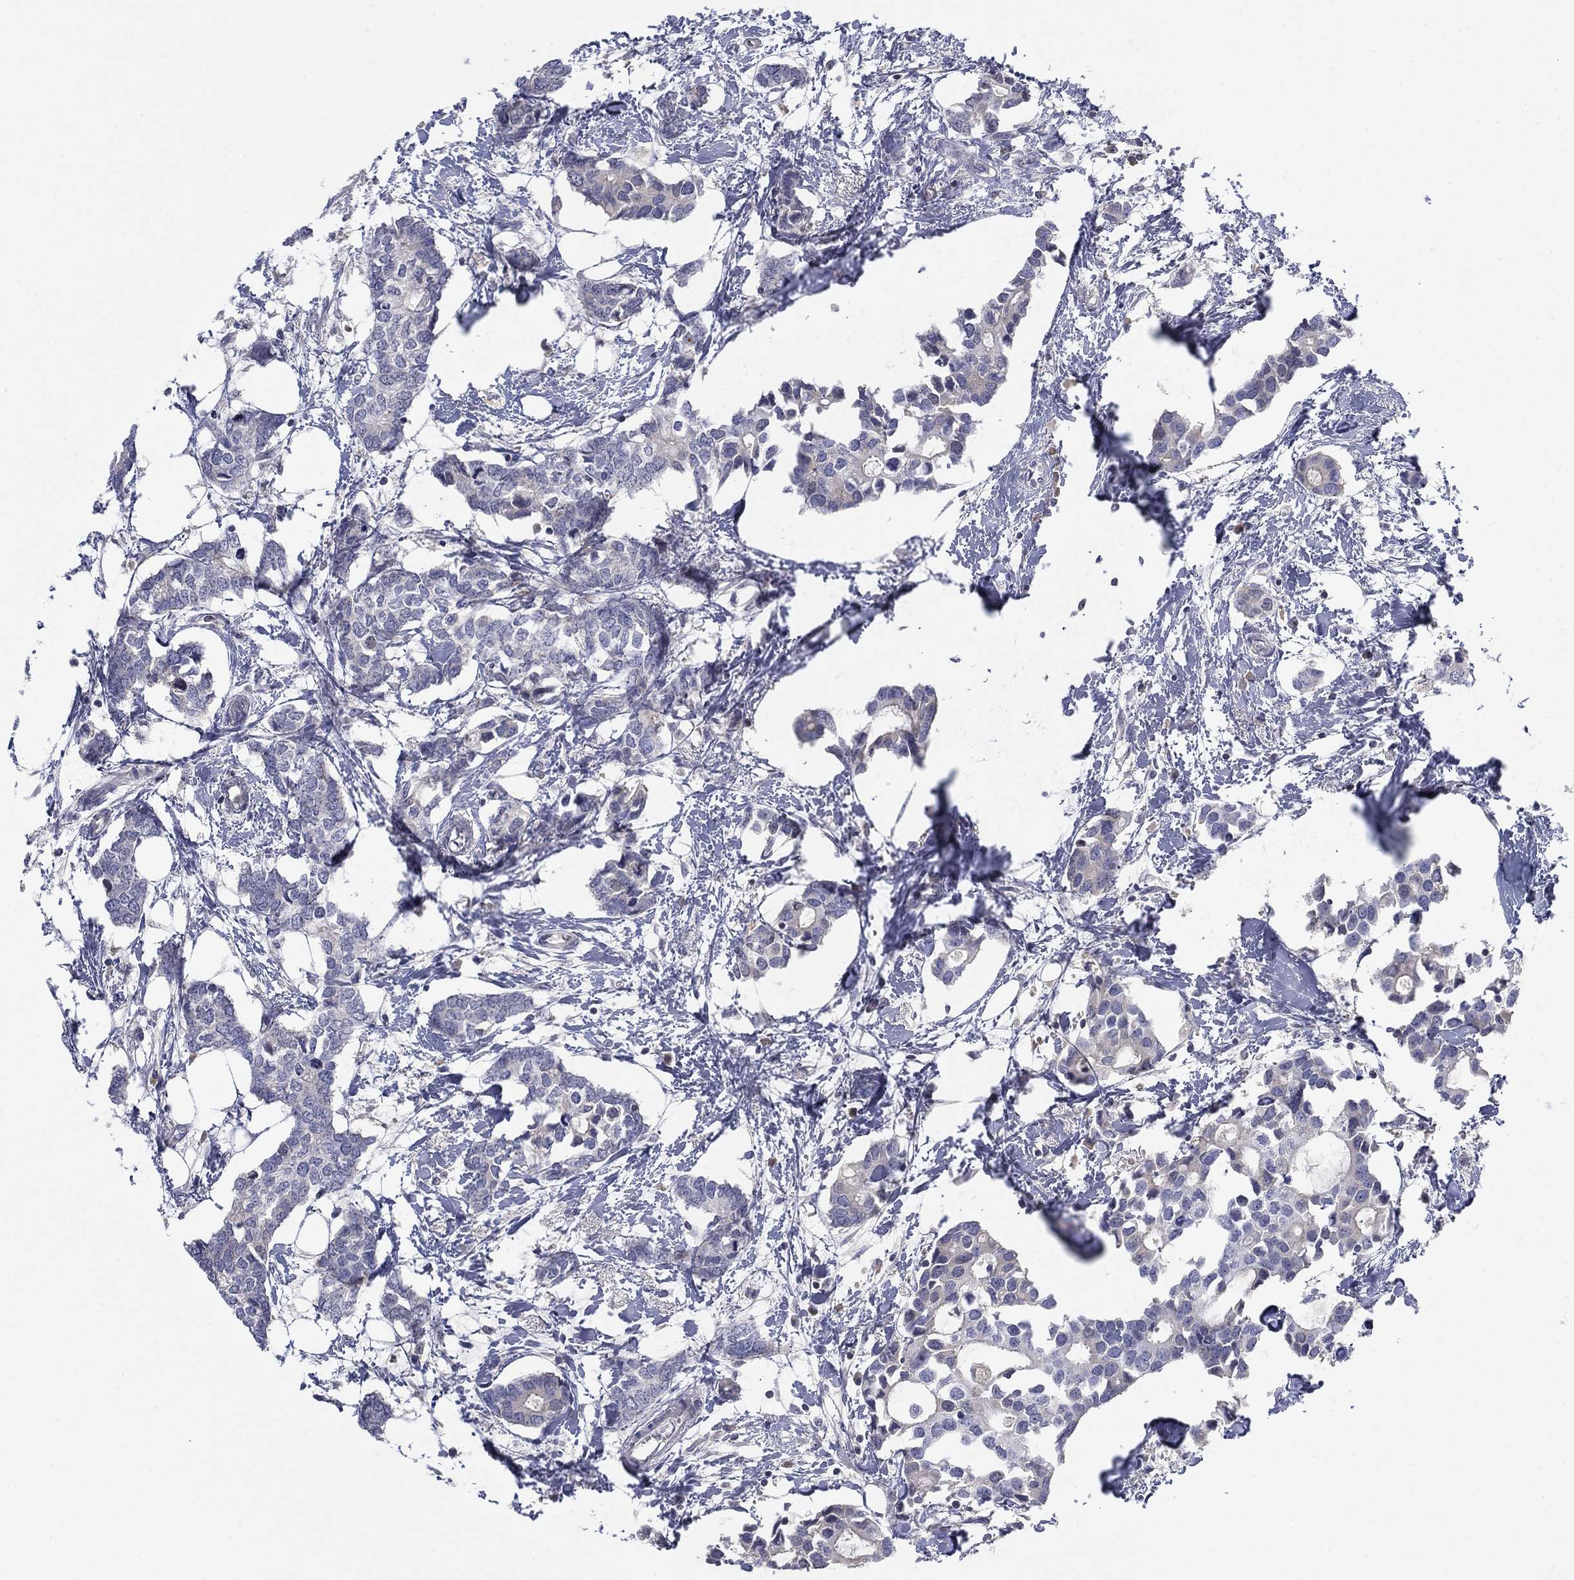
{"staining": {"intensity": "negative", "quantity": "none", "location": "none"}, "tissue": "breast cancer", "cell_type": "Tumor cells", "image_type": "cancer", "snomed": [{"axis": "morphology", "description": "Duct carcinoma"}, {"axis": "topography", "description": "Breast"}], "caption": "Immunohistochemistry (IHC) of breast cancer (intraductal carcinoma) reveals no expression in tumor cells.", "gene": "AMN1", "patient": {"sex": "female", "age": 83}}